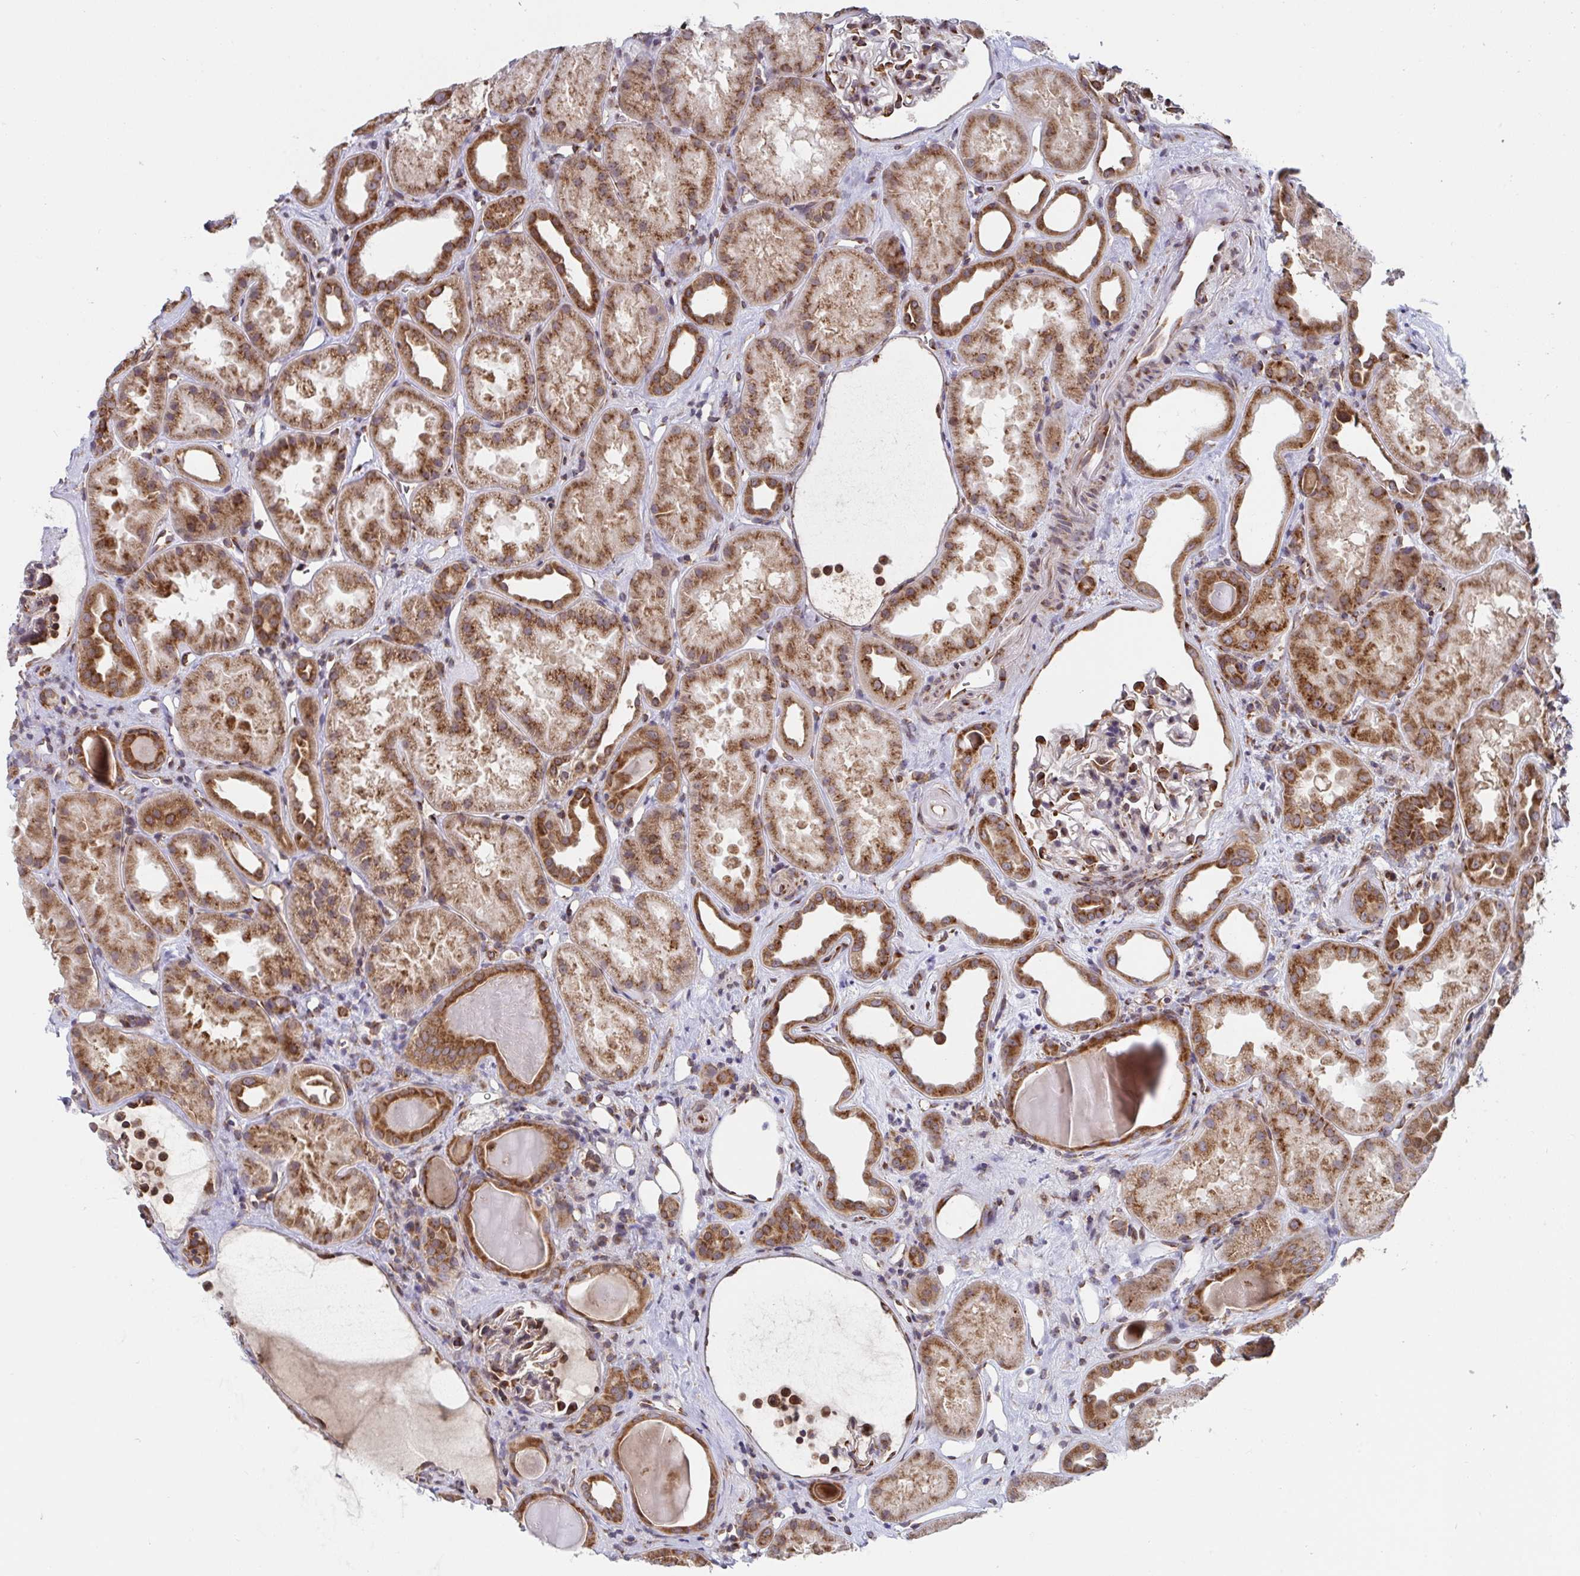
{"staining": {"intensity": "strong", "quantity": "25%-75%", "location": "cytoplasmic/membranous"}, "tissue": "kidney", "cell_type": "Cells in glomeruli", "image_type": "normal", "snomed": [{"axis": "morphology", "description": "Normal tissue, NOS"}, {"axis": "topography", "description": "Kidney"}], "caption": "Kidney stained for a protein displays strong cytoplasmic/membranous positivity in cells in glomeruli.", "gene": "ATP5MJ", "patient": {"sex": "male", "age": 61}}